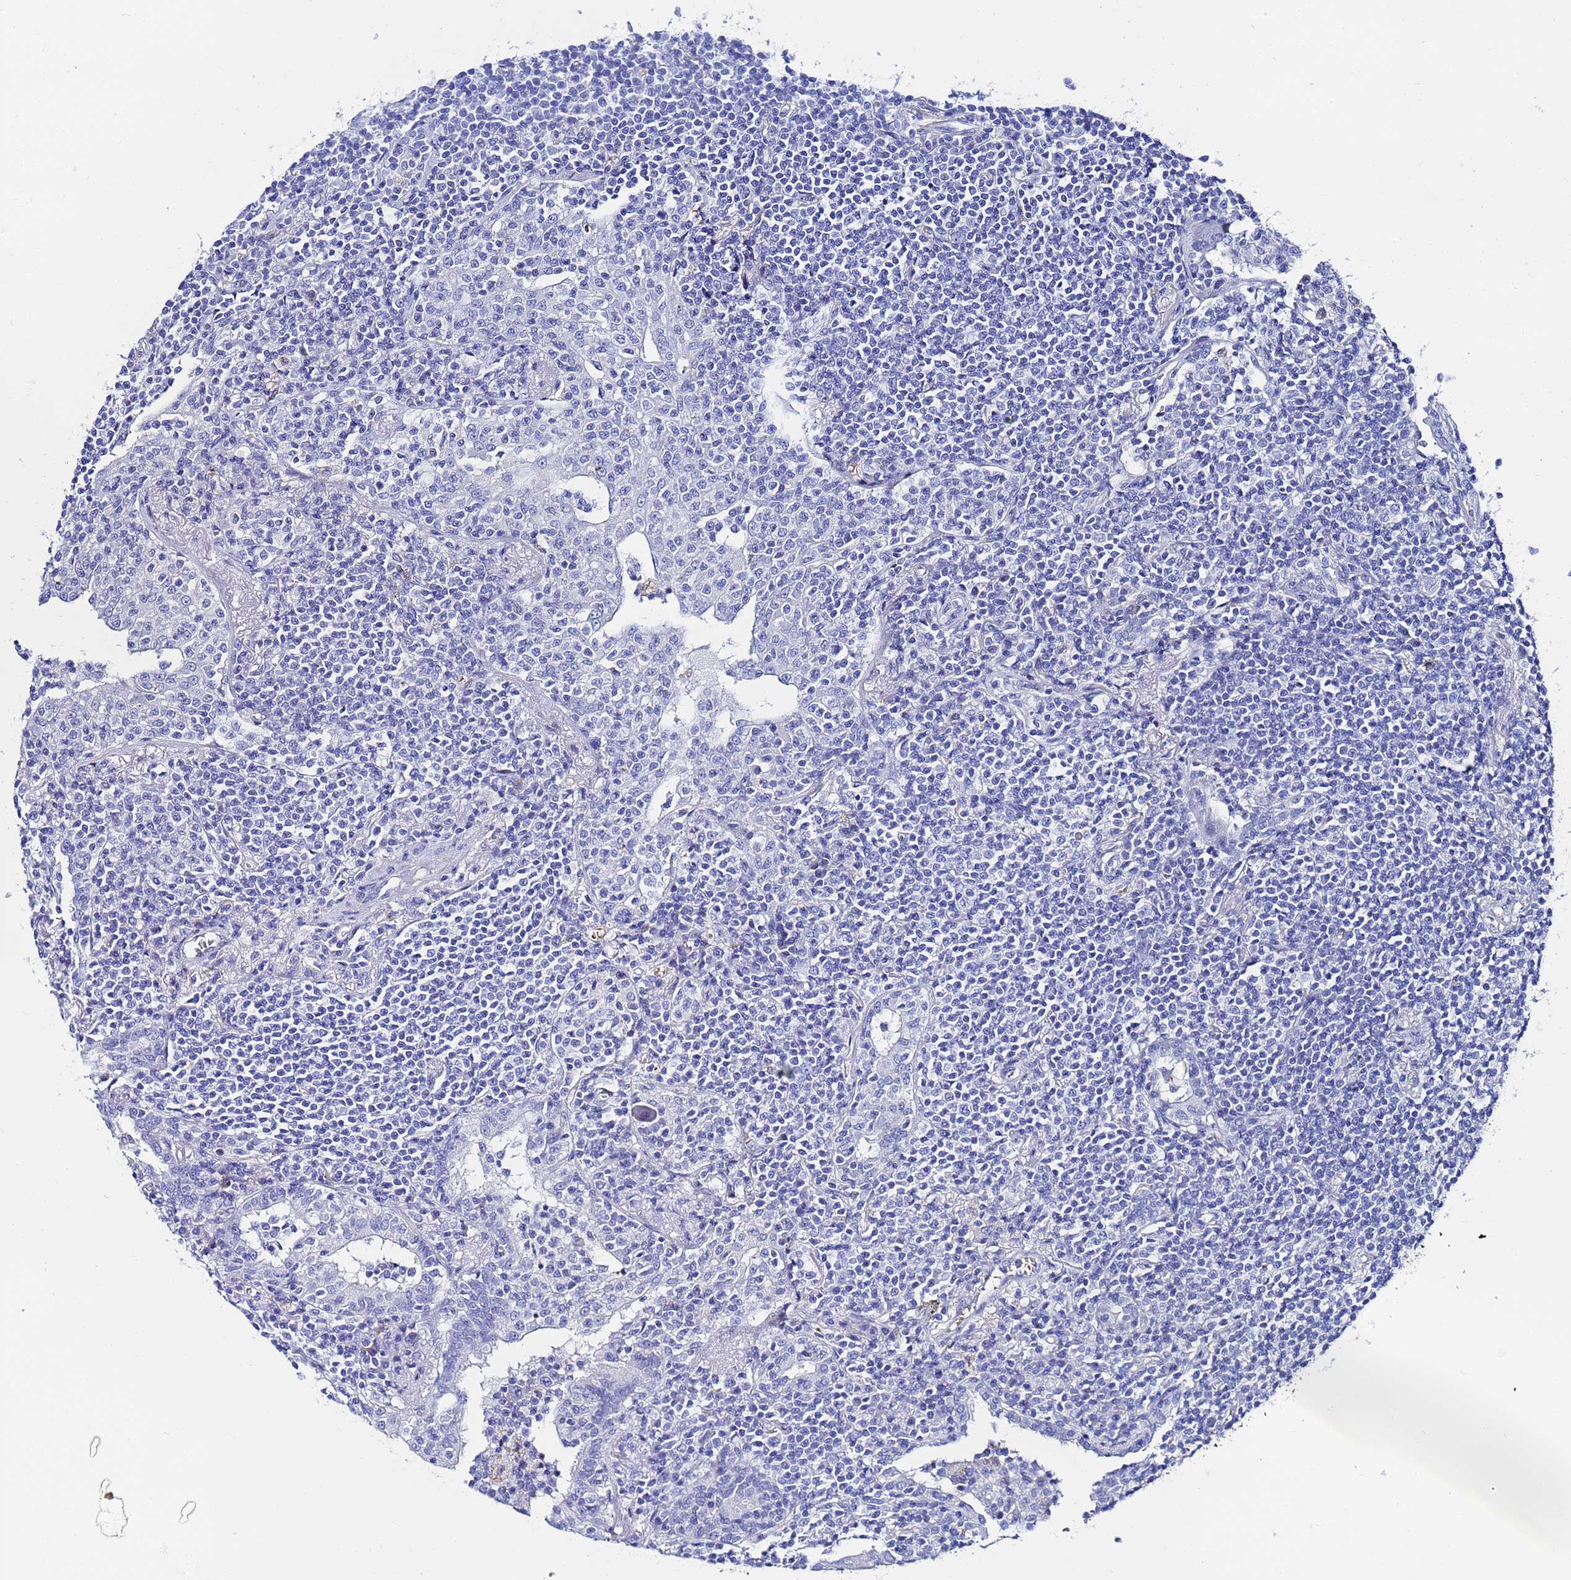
{"staining": {"intensity": "negative", "quantity": "none", "location": "none"}, "tissue": "lymphoma", "cell_type": "Tumor cells", "image_type": "cancer", "snomed": [{"axis": "morphology", "description": "Malignant lymphoma, non-Hodgkin's type, Low grade"}, {"axis": "topography", "description": "Lung"}], "caption": "Lymphoma stained for a protein using immunohistochemistry (IHC) demonstrates no positivity tumor cells.", "gene": "ZNF26", "patient": {"sex": "female", "age": 71}}